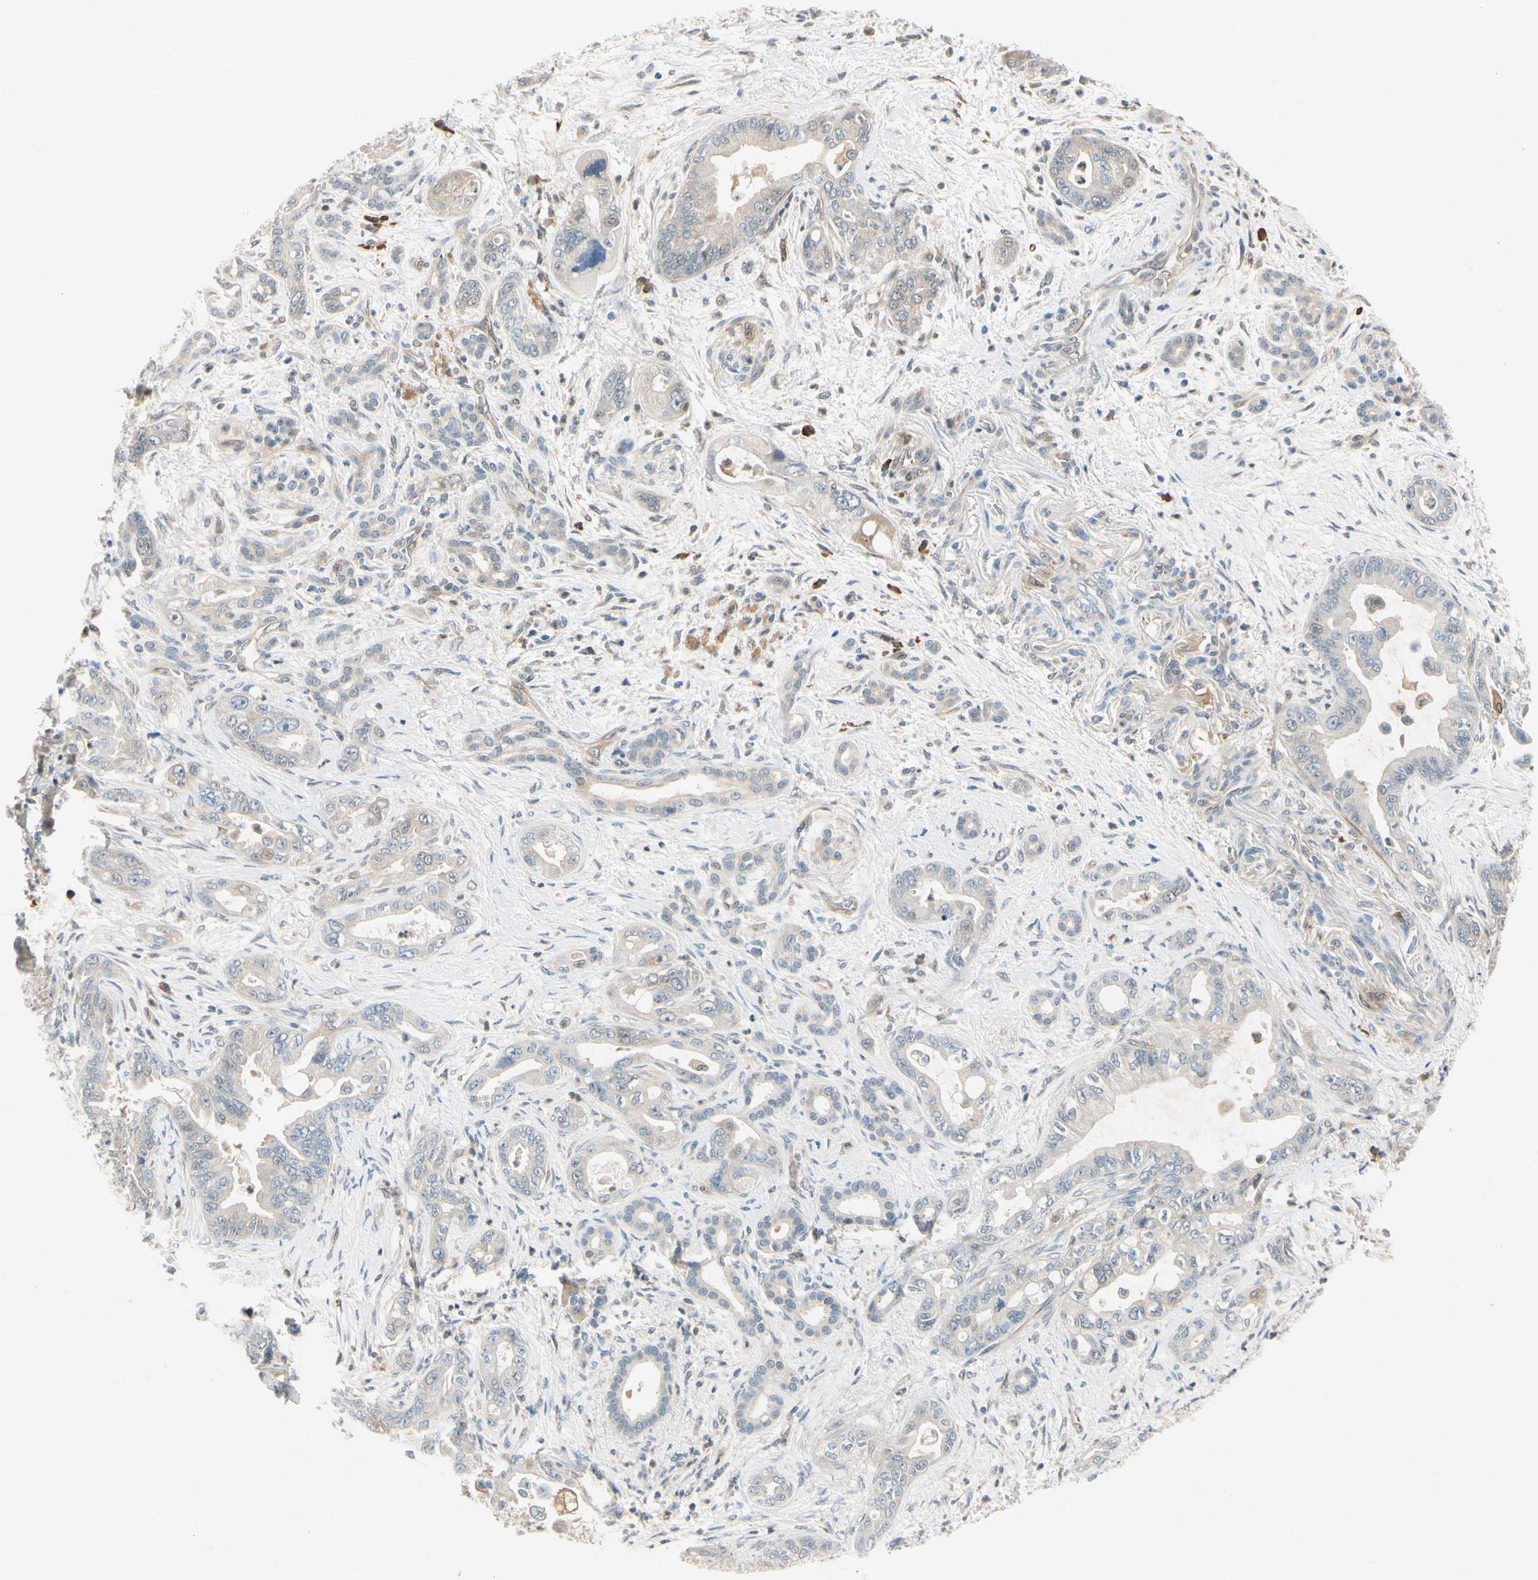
{"staining": {"intensity": "weak", "quantity": ">75%", "location": "cytoplasmic/membranous"}, "tissue": "pancreatic cancer", "cell_type": "Tumor cells", "image_type": "cancer", "snomed": [{"axis": "morphology", "description": "Adenocarcinoma, NOS"}, {"axis": "topography", "description": "Pancreas"}], "caption": "The image reveals staining of pancreatic cancer, revealing weak cytoplasmic/membranous protein staining (brown color) within tumor cells.", "gene": "WIPI1", "patient": {"sex": "male", "age": 70}}